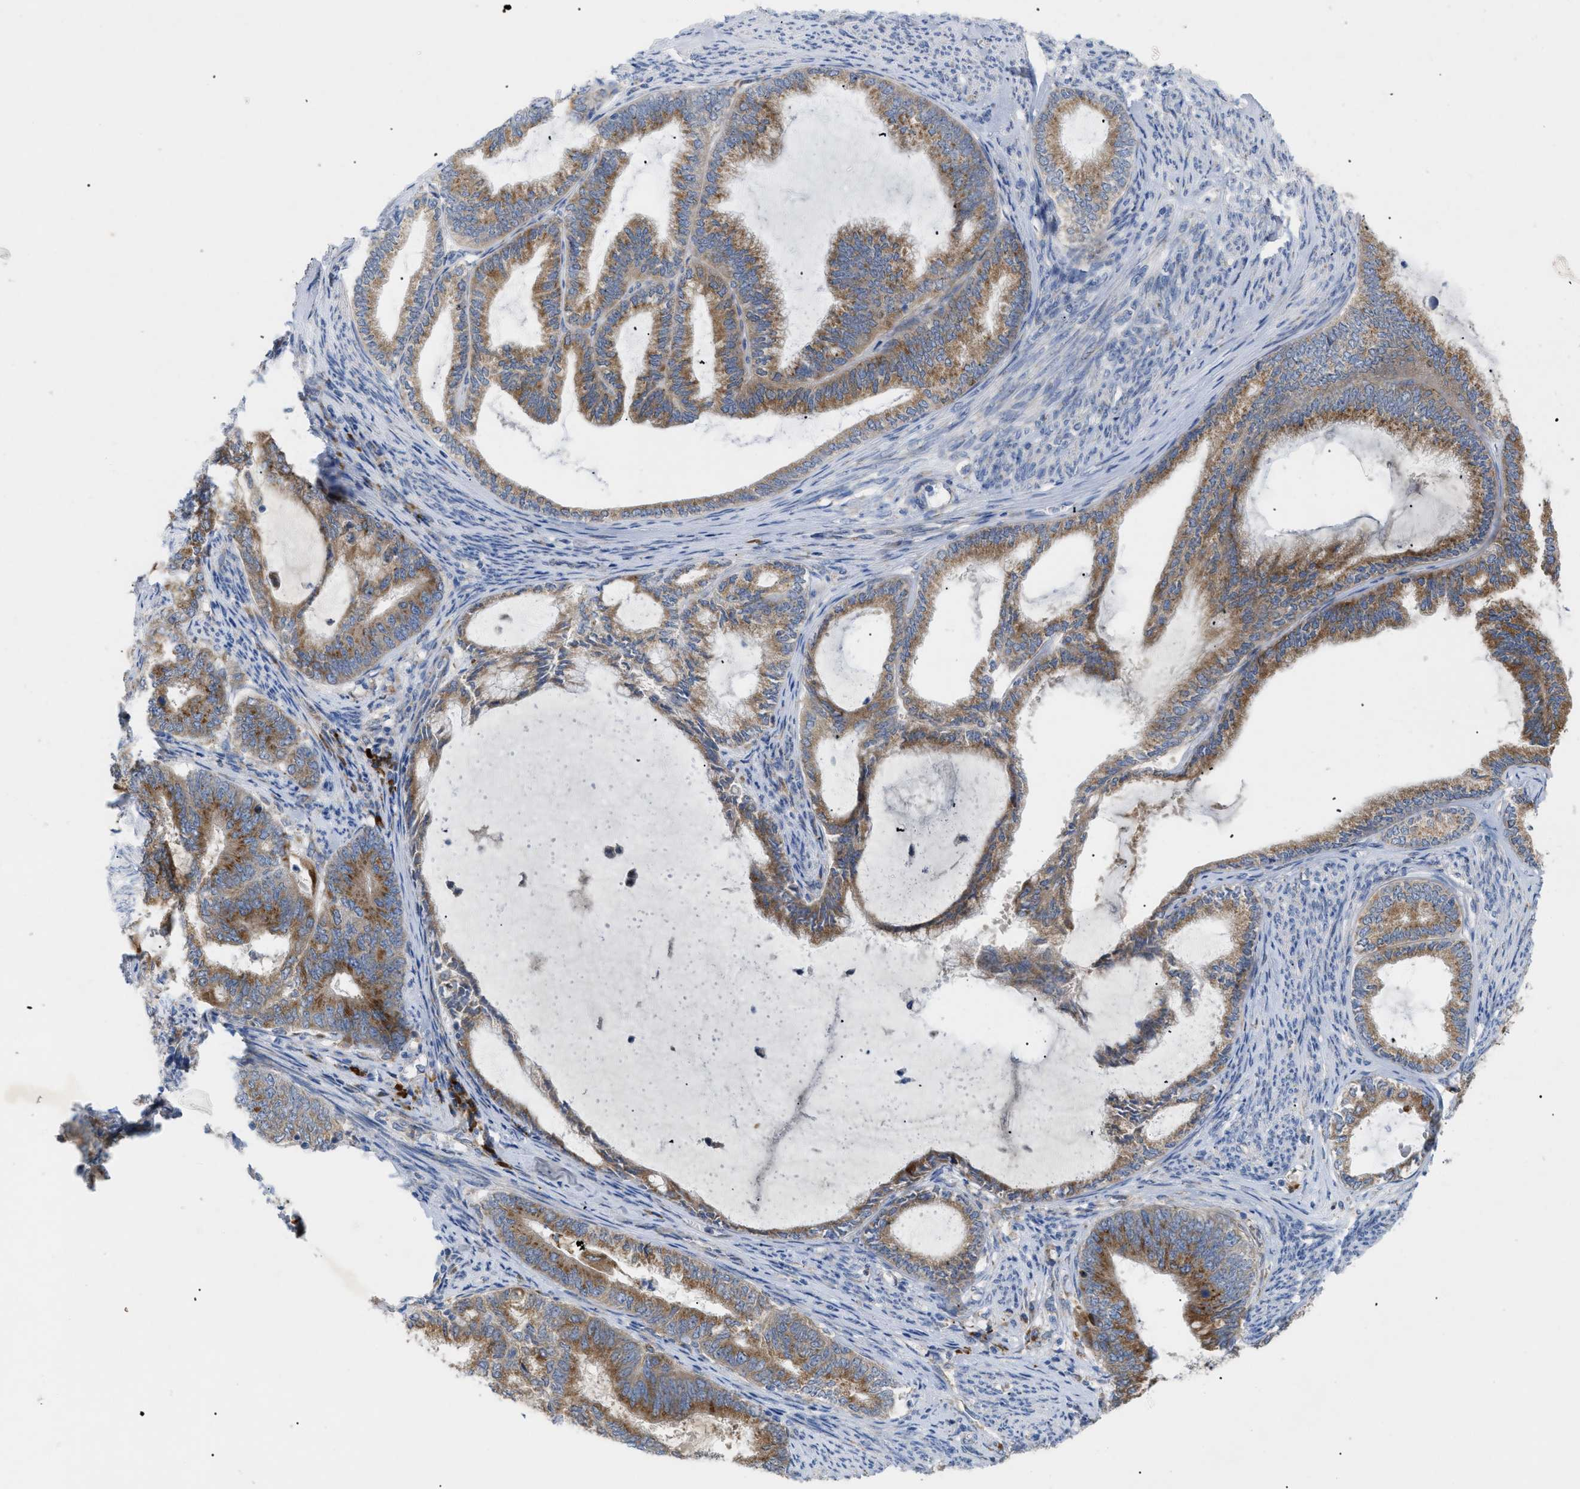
{"staining": {"intensity": "moderate", "quantity": ">75%", "location": "cytoplasmic/membranous"}, "tissue": "endometrial cancer", "cell_type": "Tumor cells", "image_type": "cancer", "snomed": [{"axis": "morphology", "description": "Adenocarcinoma, NOS"}, {"axis": "topography", "description": "Endometrium"}], "caption": "Protein expression analysis of human endometrial cancer (adenocarcinoma) reveals moderate cytoplasmic/membranous staining in approximately >75% of tumor cells. (Brightfield microscopy of DAB IHC at high magnification).", "gene": "SLC50A1", "patient": {"sex": "female", "age": 86}}